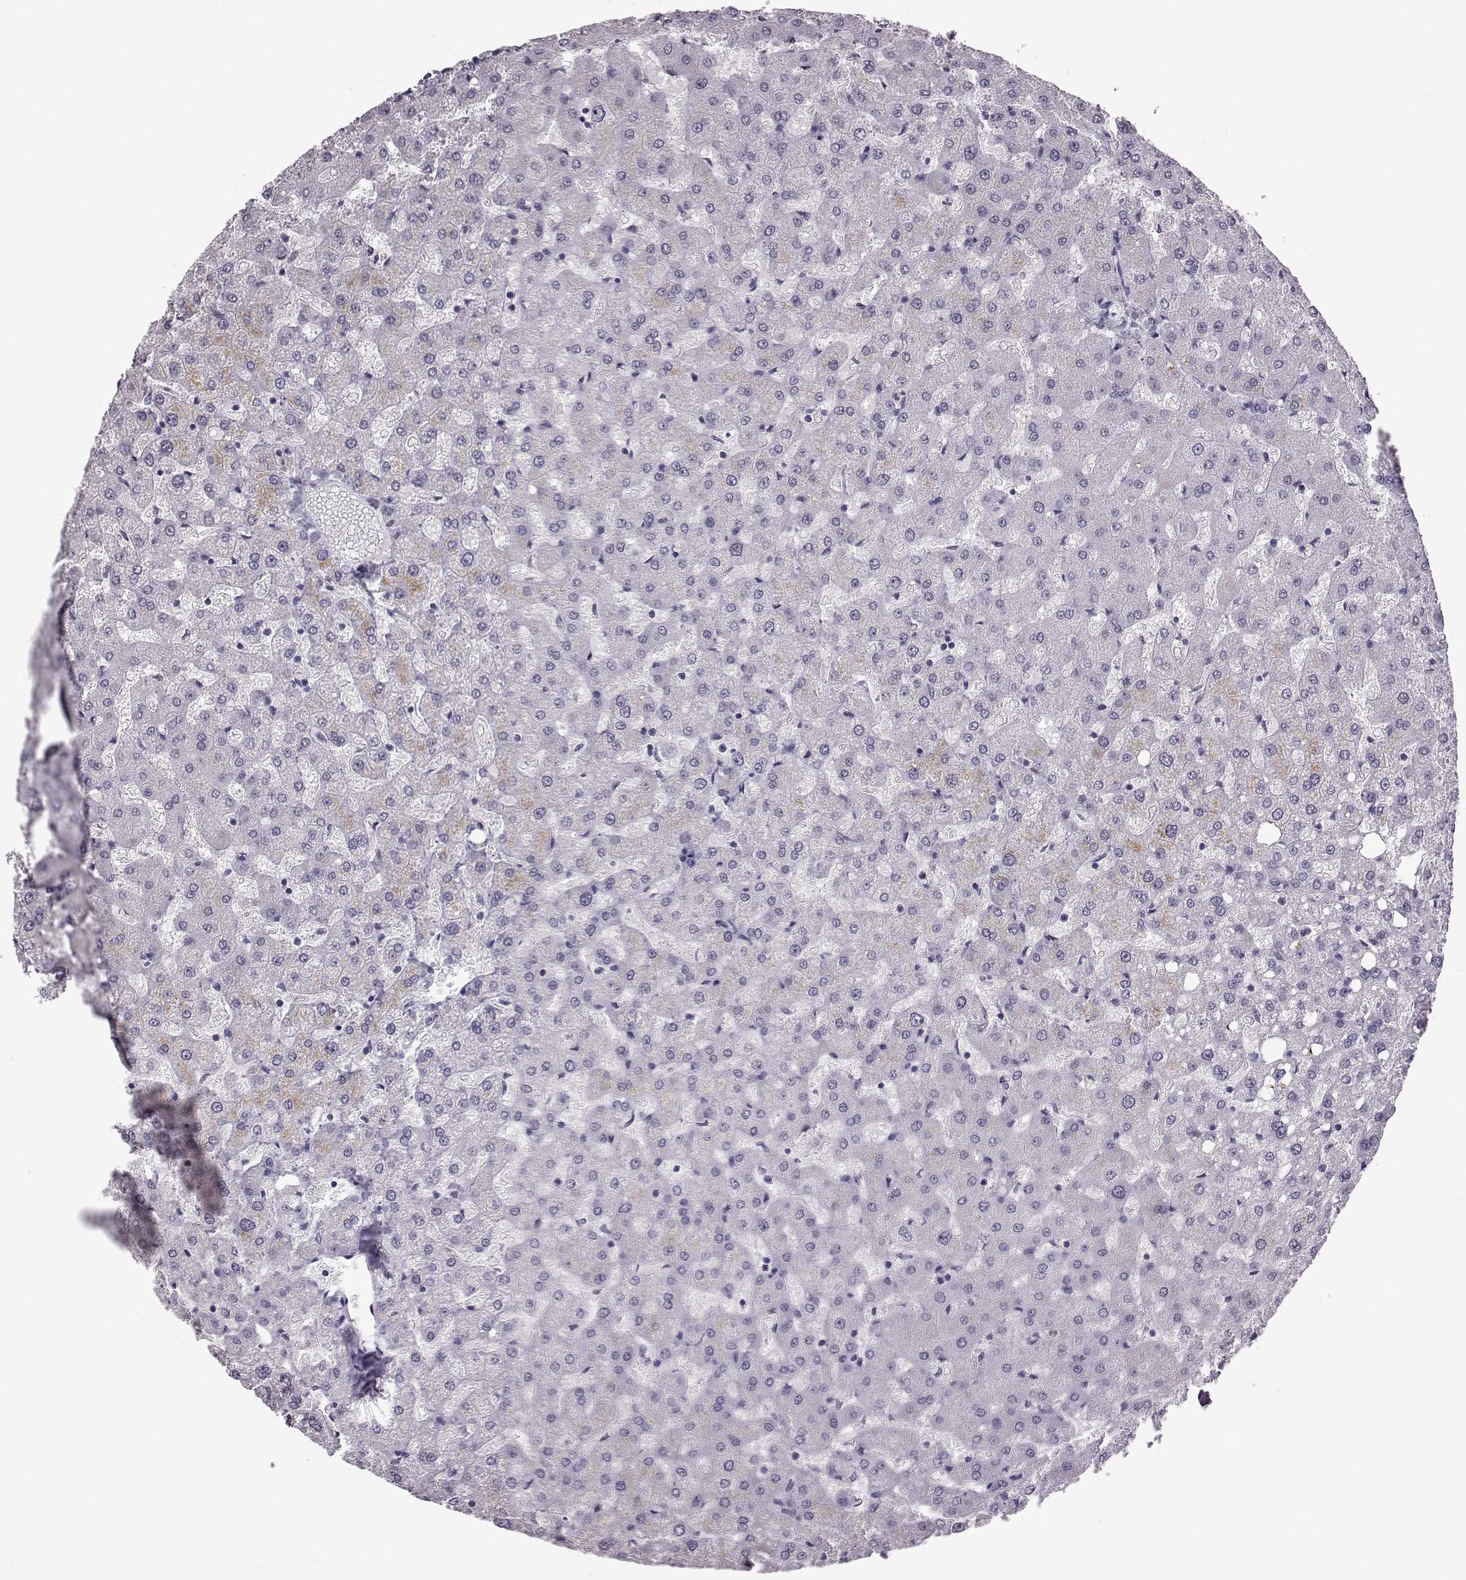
{"staining": {"intensity": "negative", "quantity": "none", "location": "none"}, "tissue": "liver", "cell_type": "Cholangiocytes", "image_type": "normal", "snomed": [{"axis": "morphology", "description": "Normal tissue, NOS"}, {"axis": "topography", "description": "Liver"}], "caption": "The IHC histopathology image has no significant positivity in cholangiocytes of liver. (DAB immunohistochemistry, high magnification).", "gene": "ADGRG2", "patient": {"sex": "female", "age": 50}}